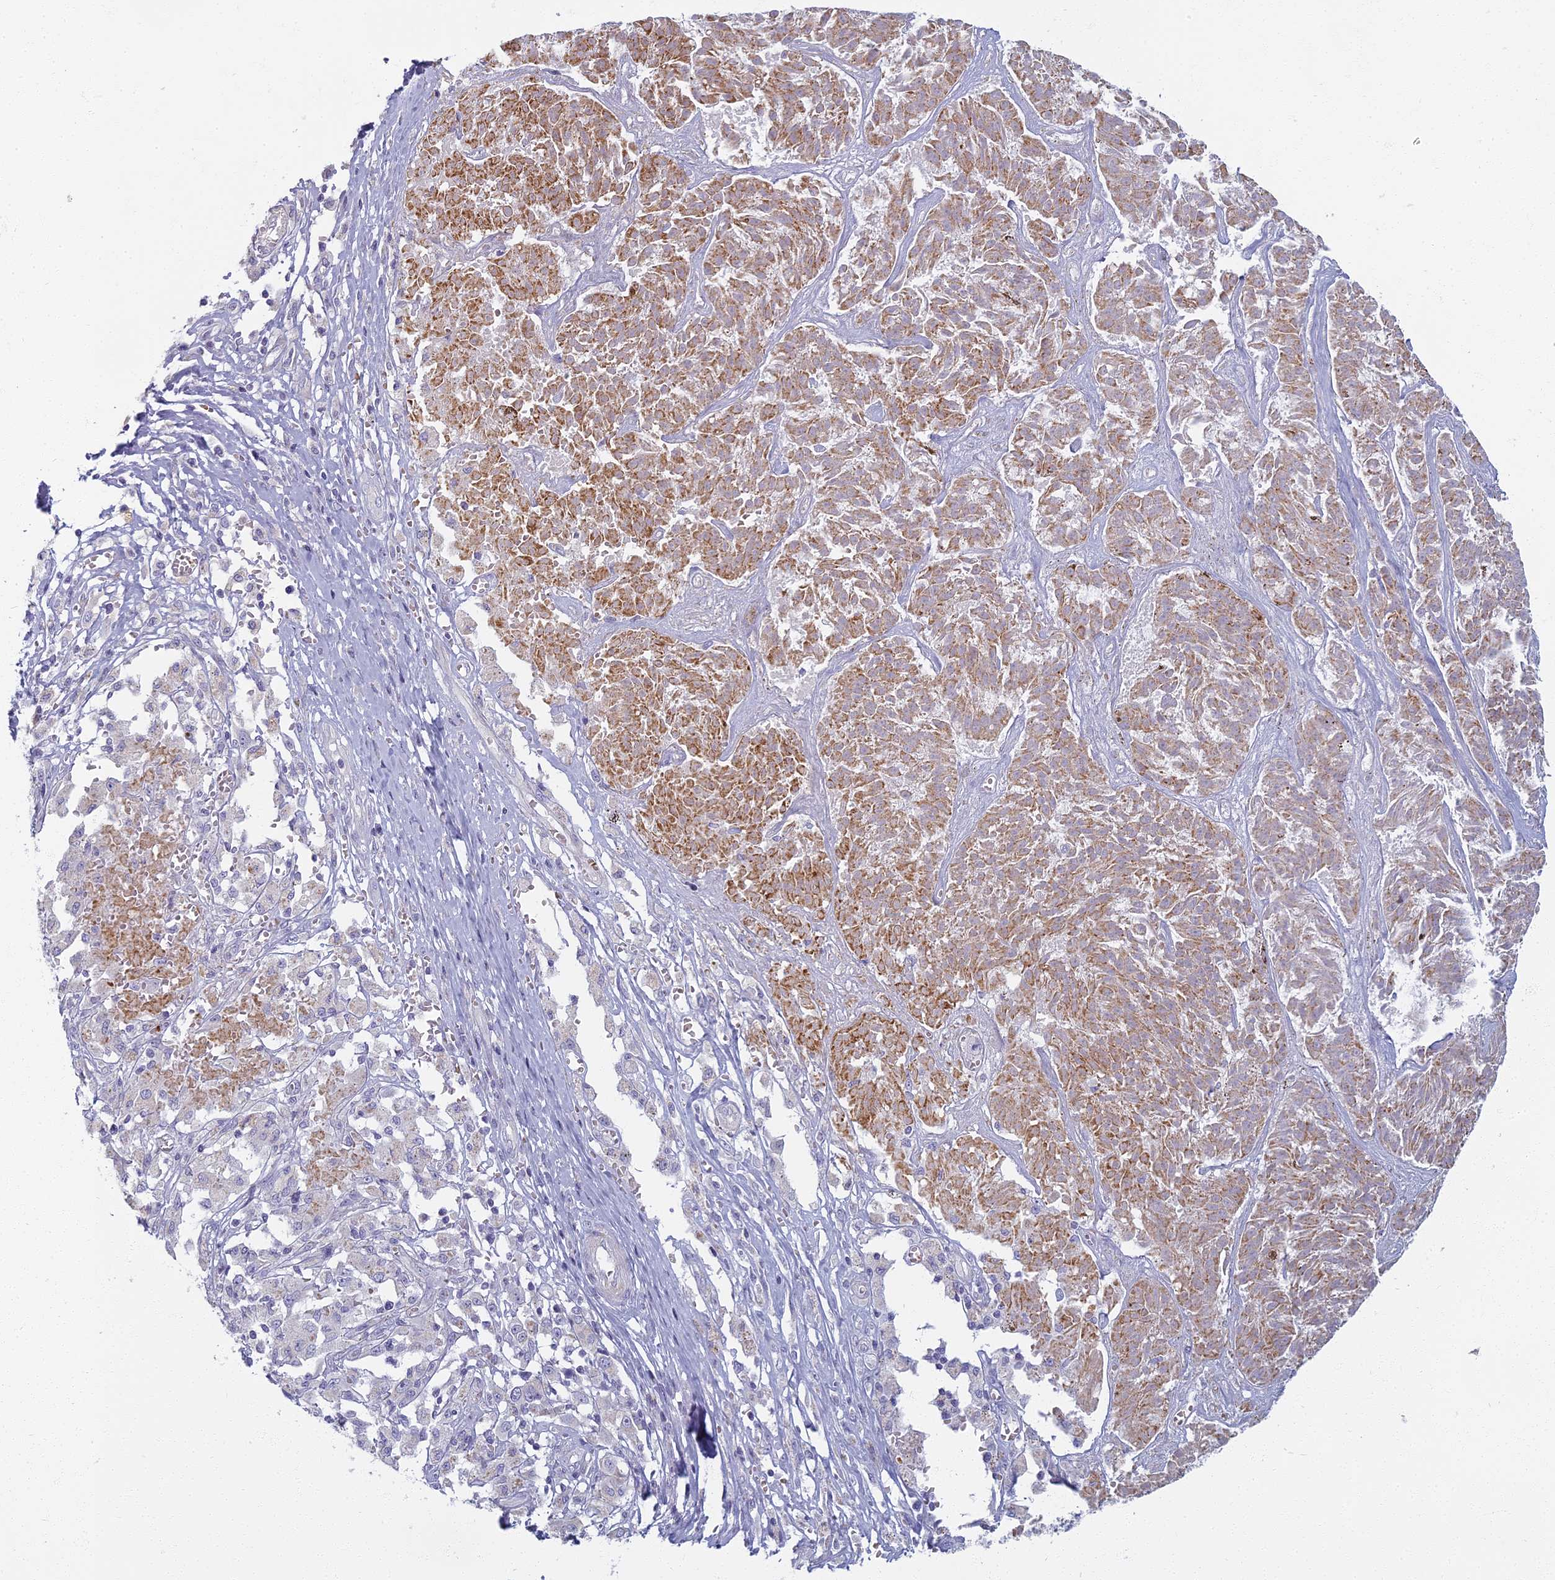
{"staining": {"intensity": "negative", "quantity": "none", "location": "none"}, "tissue": "melanoma", "cell_type": "Tumor cells", "image_type": "cancer", "snomed": [{"axis": "morphology", "description": "Malignant melanoma, NOS"}, {"axis": "topography", "description": "Skin"}], "caption": "DAB immunohistochemical staining of human malignant melanoma reveals no significant positivity in tumor cells.", "gene": "ARL15", "patient": {"sex": "female", "age": 72}}